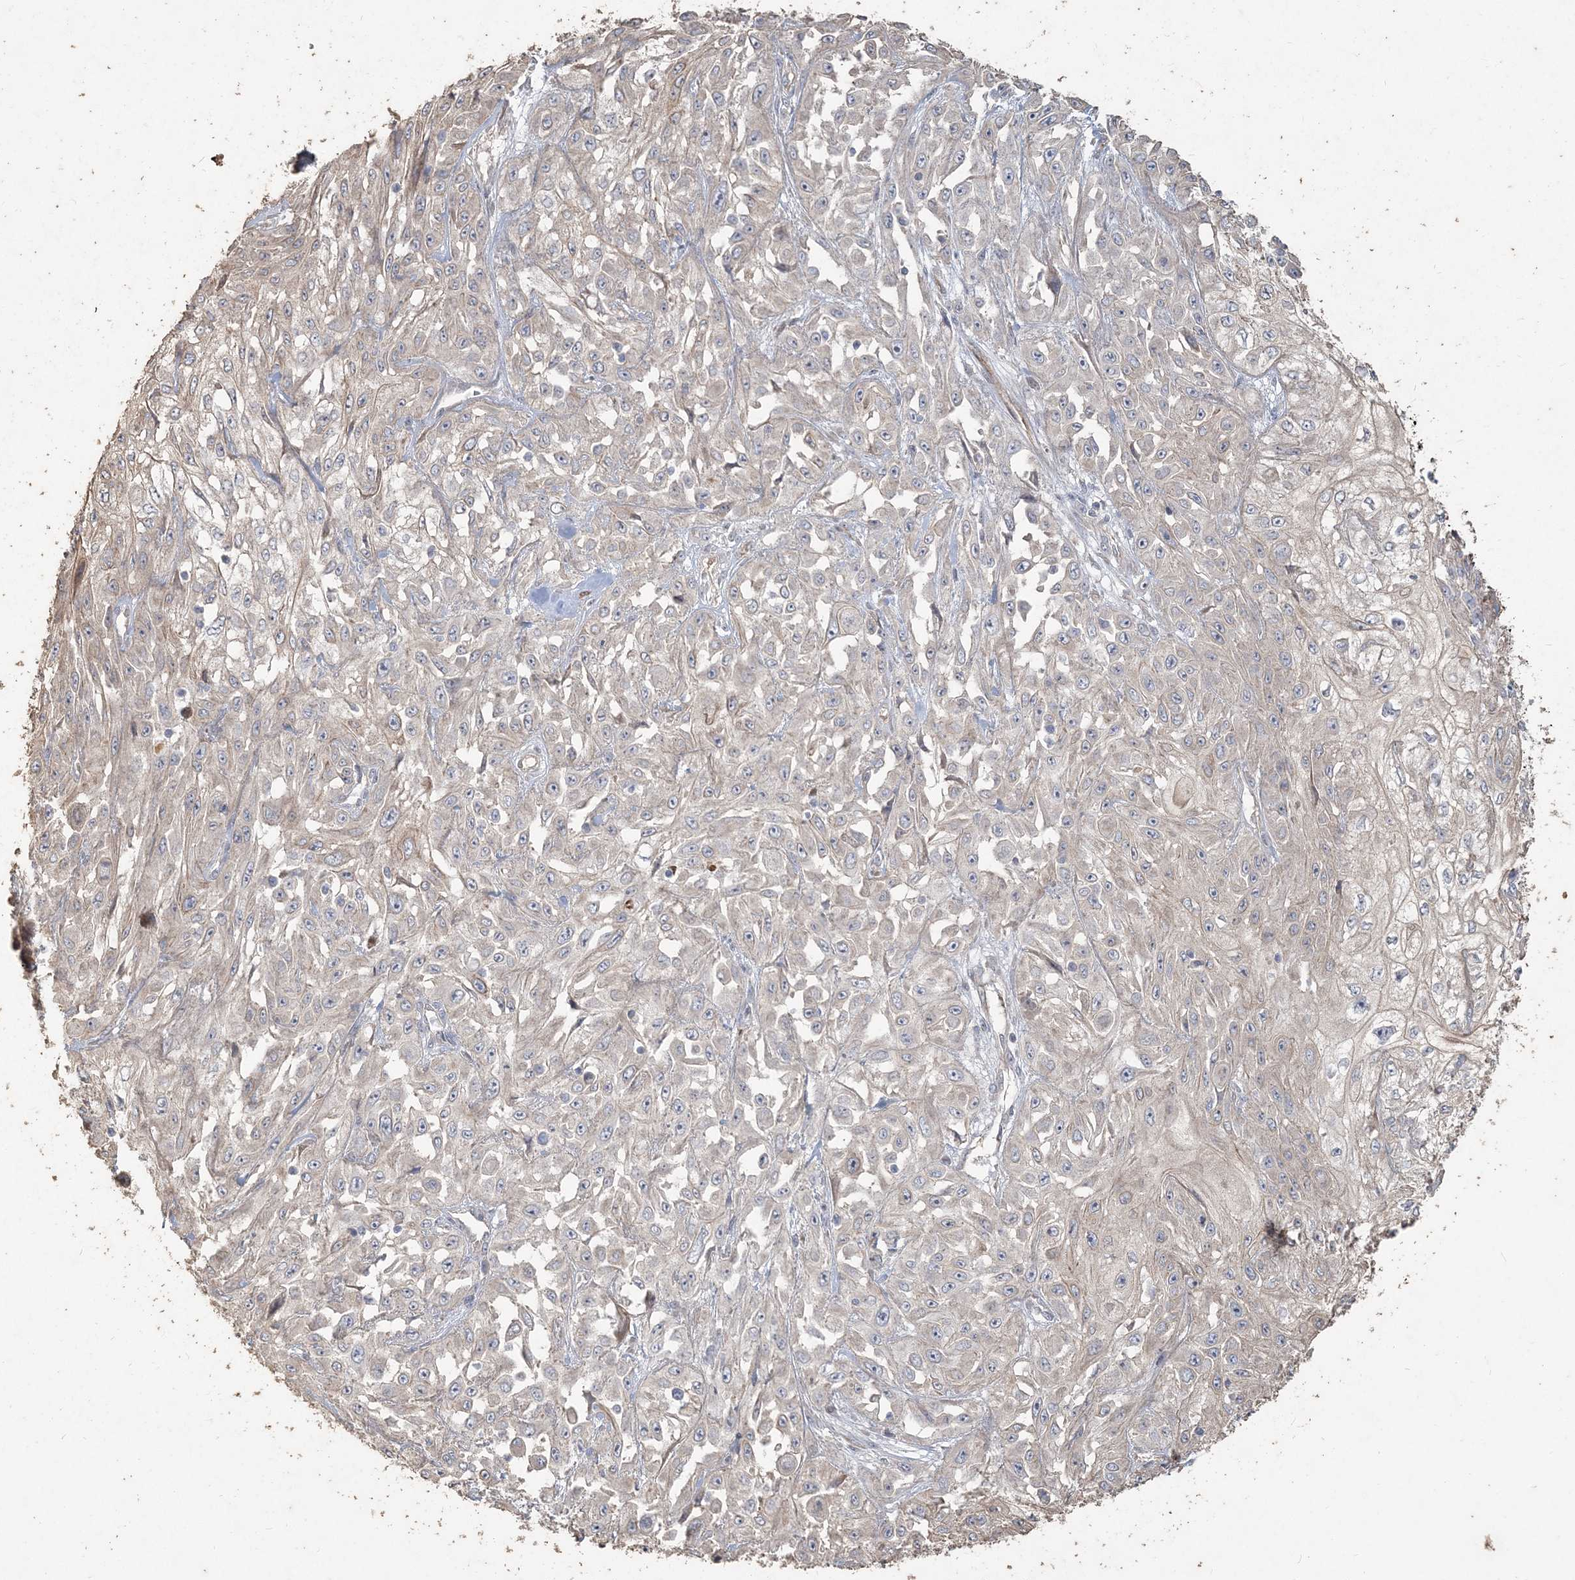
{"staining": {"intensity": "weak", "quantity": "<25%", "location": "cytoplasmic/membranous"}, "tissue": "skin cancer", "cell_type": "Tumor cells", "image_type": "cancer", "snomed": [{"axis": "morphology", "description": "Squamous cell carcinoma, NOS"}, {"axis": "morphology", "description": "Squamous cell carcinoma, metastatic, NOS"}, {"axis": "topography", "description": "Skin"}, {"axis": "topography", "description": "Lymph node"}], "caption": "Skin cancer (metastatic squamous cell carcinoma) stained for a protein using immunohistochemistry demonstrates no staining tumor cells.", "gene": "RNF145", "patient": {"sex": "male", "age": 75}}